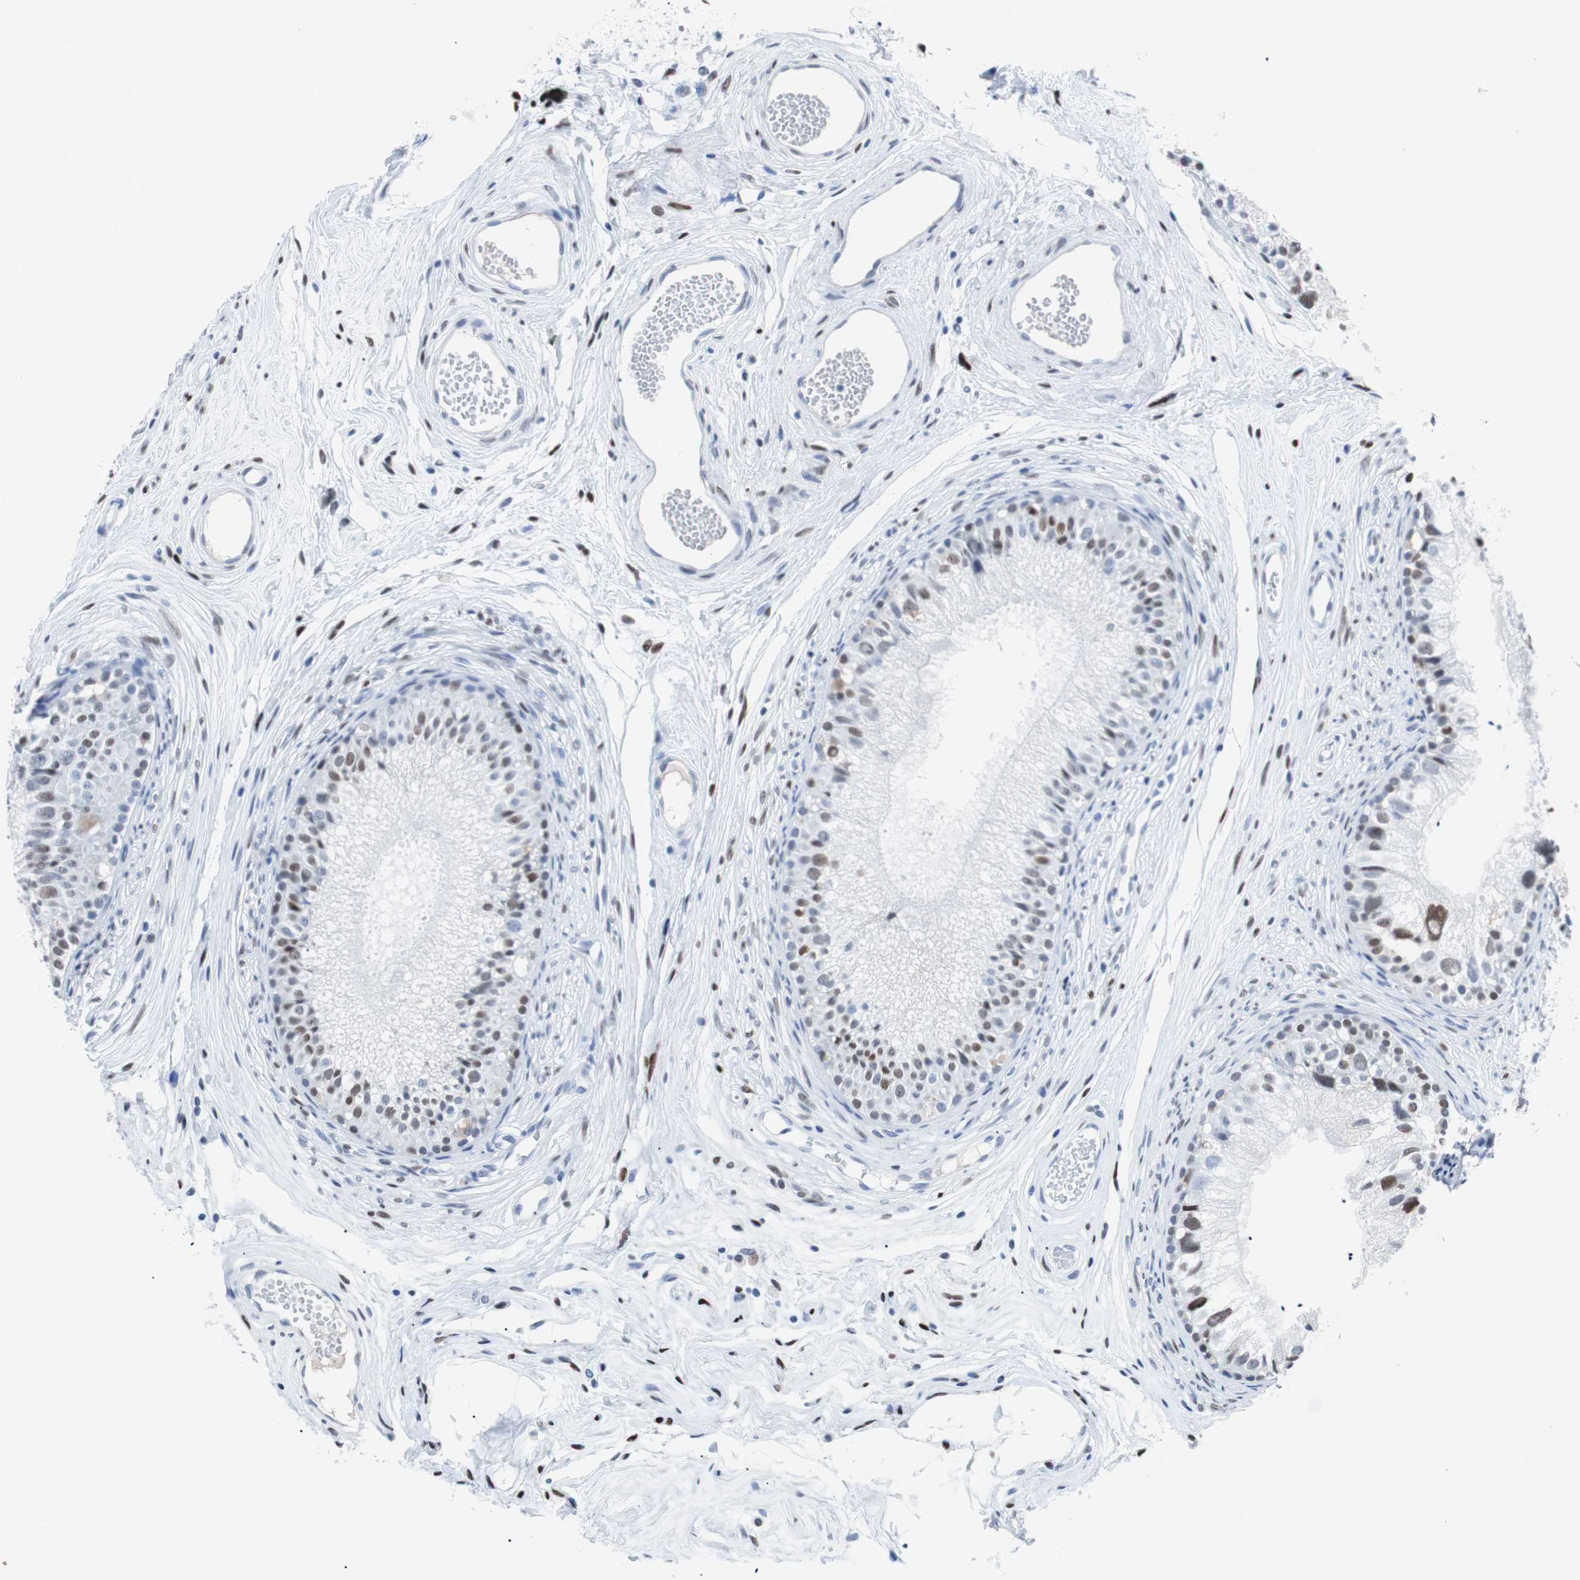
{"staining": {"intensity": "weak", "quantity": ">75%", "location": "nuclear"}, "tissue": "epididymis", "cell_type": "Glandular cells", "image_type": "normal", "snomed": [{"axis": "morphology", "description": "Normal tissue, NOS"}, {"axis": "topography", "description": "Epididymis"}], "caption": "Immunohistochemistry (DAB (3,3'-diaminobenzidine)) staining of unremarkable epididymis demonstrates weak nuclear protein expression in approximately >75% of glandular cells.", "gene": "JUN", "patient": {"sex": "male", "age": 56}}